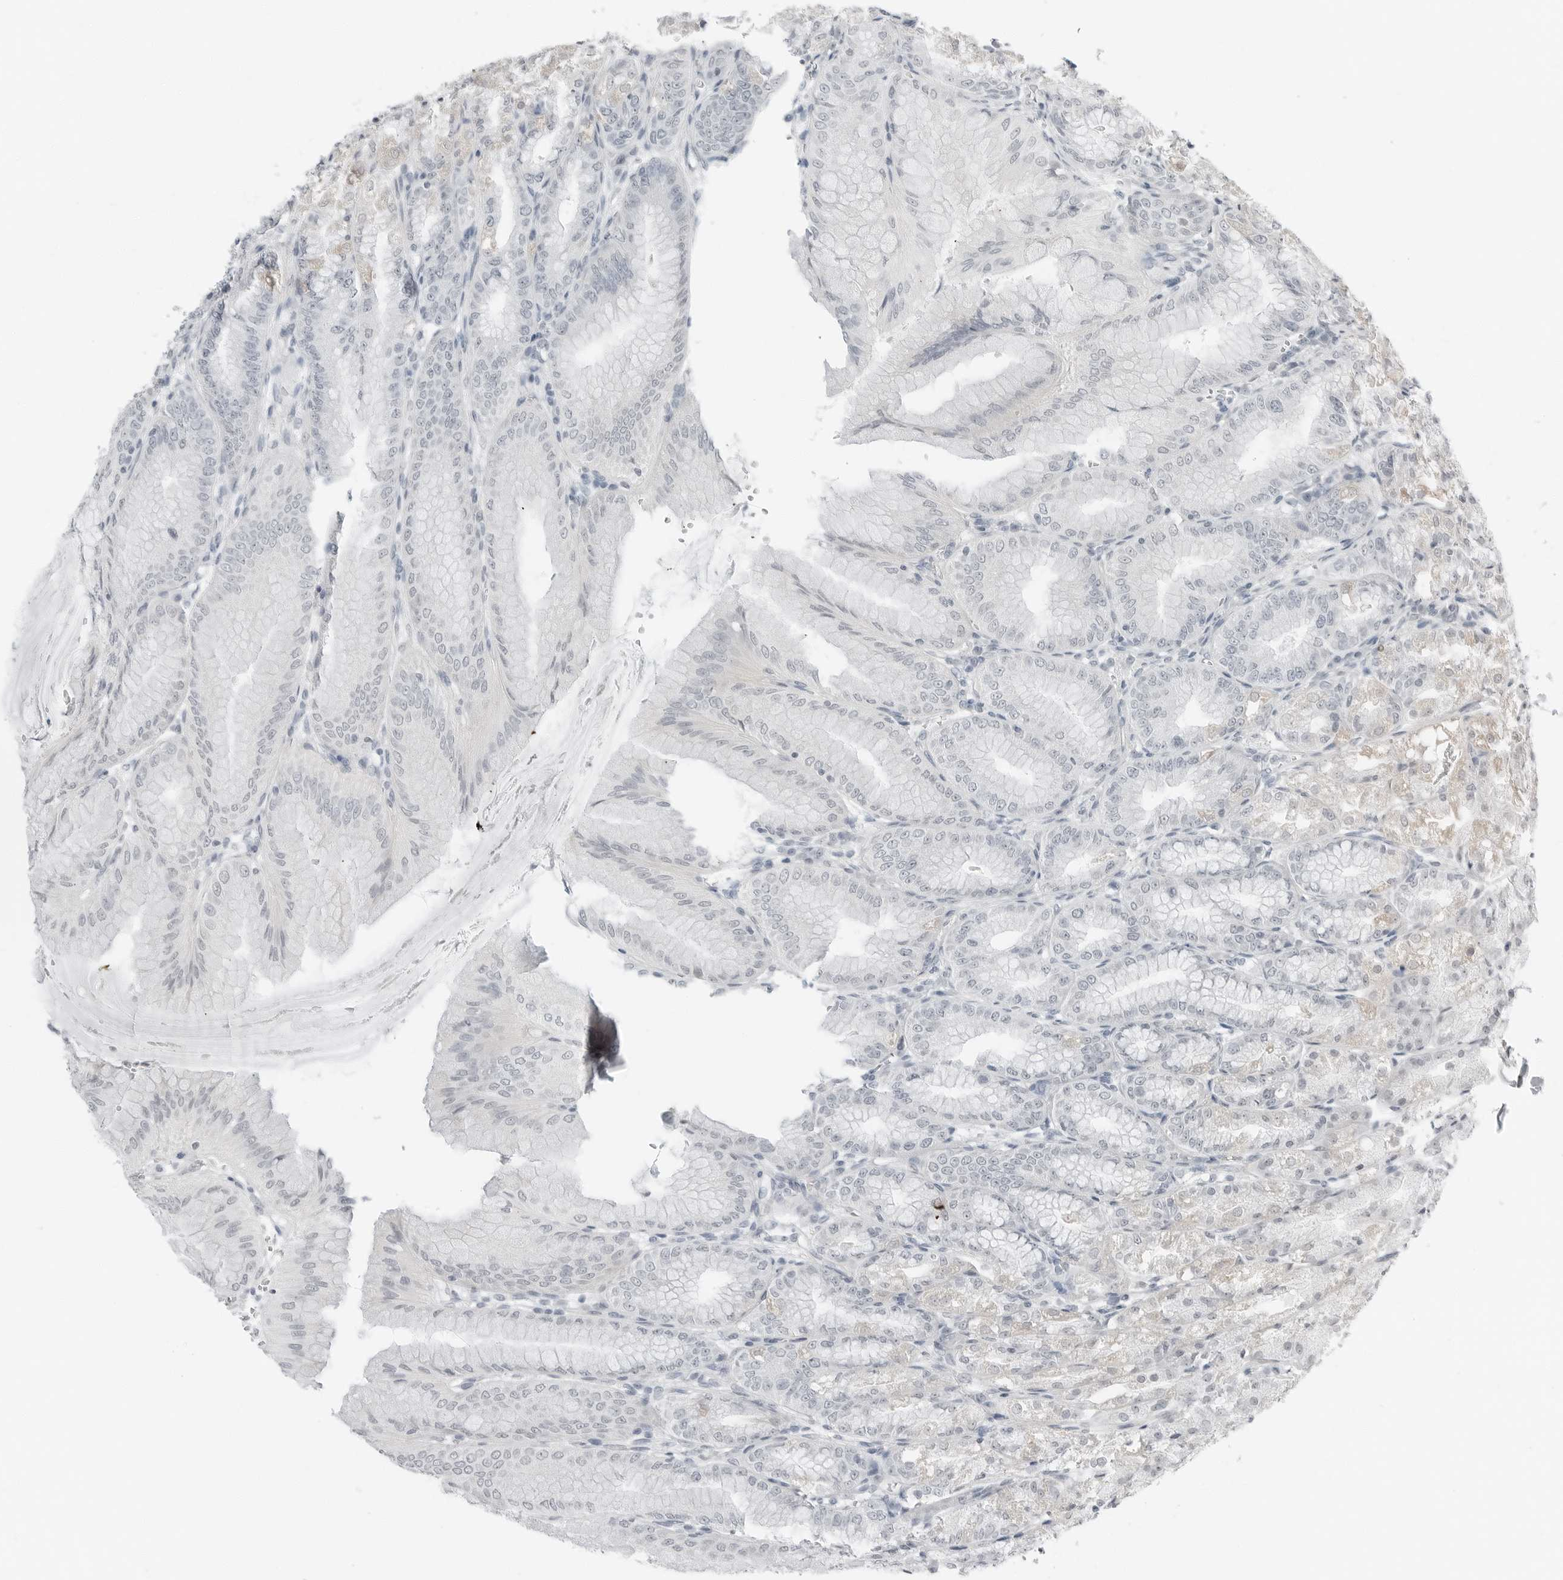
{"staining": {"intensity": "weak", "quantity": "<25%", "location": "cytoplasmic/membranous"}, "tissue": "stomach", "cell_type": "Glandular cells", "image_type": "normal", "snomed": [{"axis": "morphology", "description": "Normal tissue, NOS"}, {"axis": "topography", "description": "Stomach, lower"}], "caption": "Photomicrograph shows no protein positivity in glandular cells of normal stomach. (DAB immunohistochemistry visualized using brightfield microscopy, high magnification).", "gene": "XIRP1", "patient": {"sex": "male", "age": 71}}